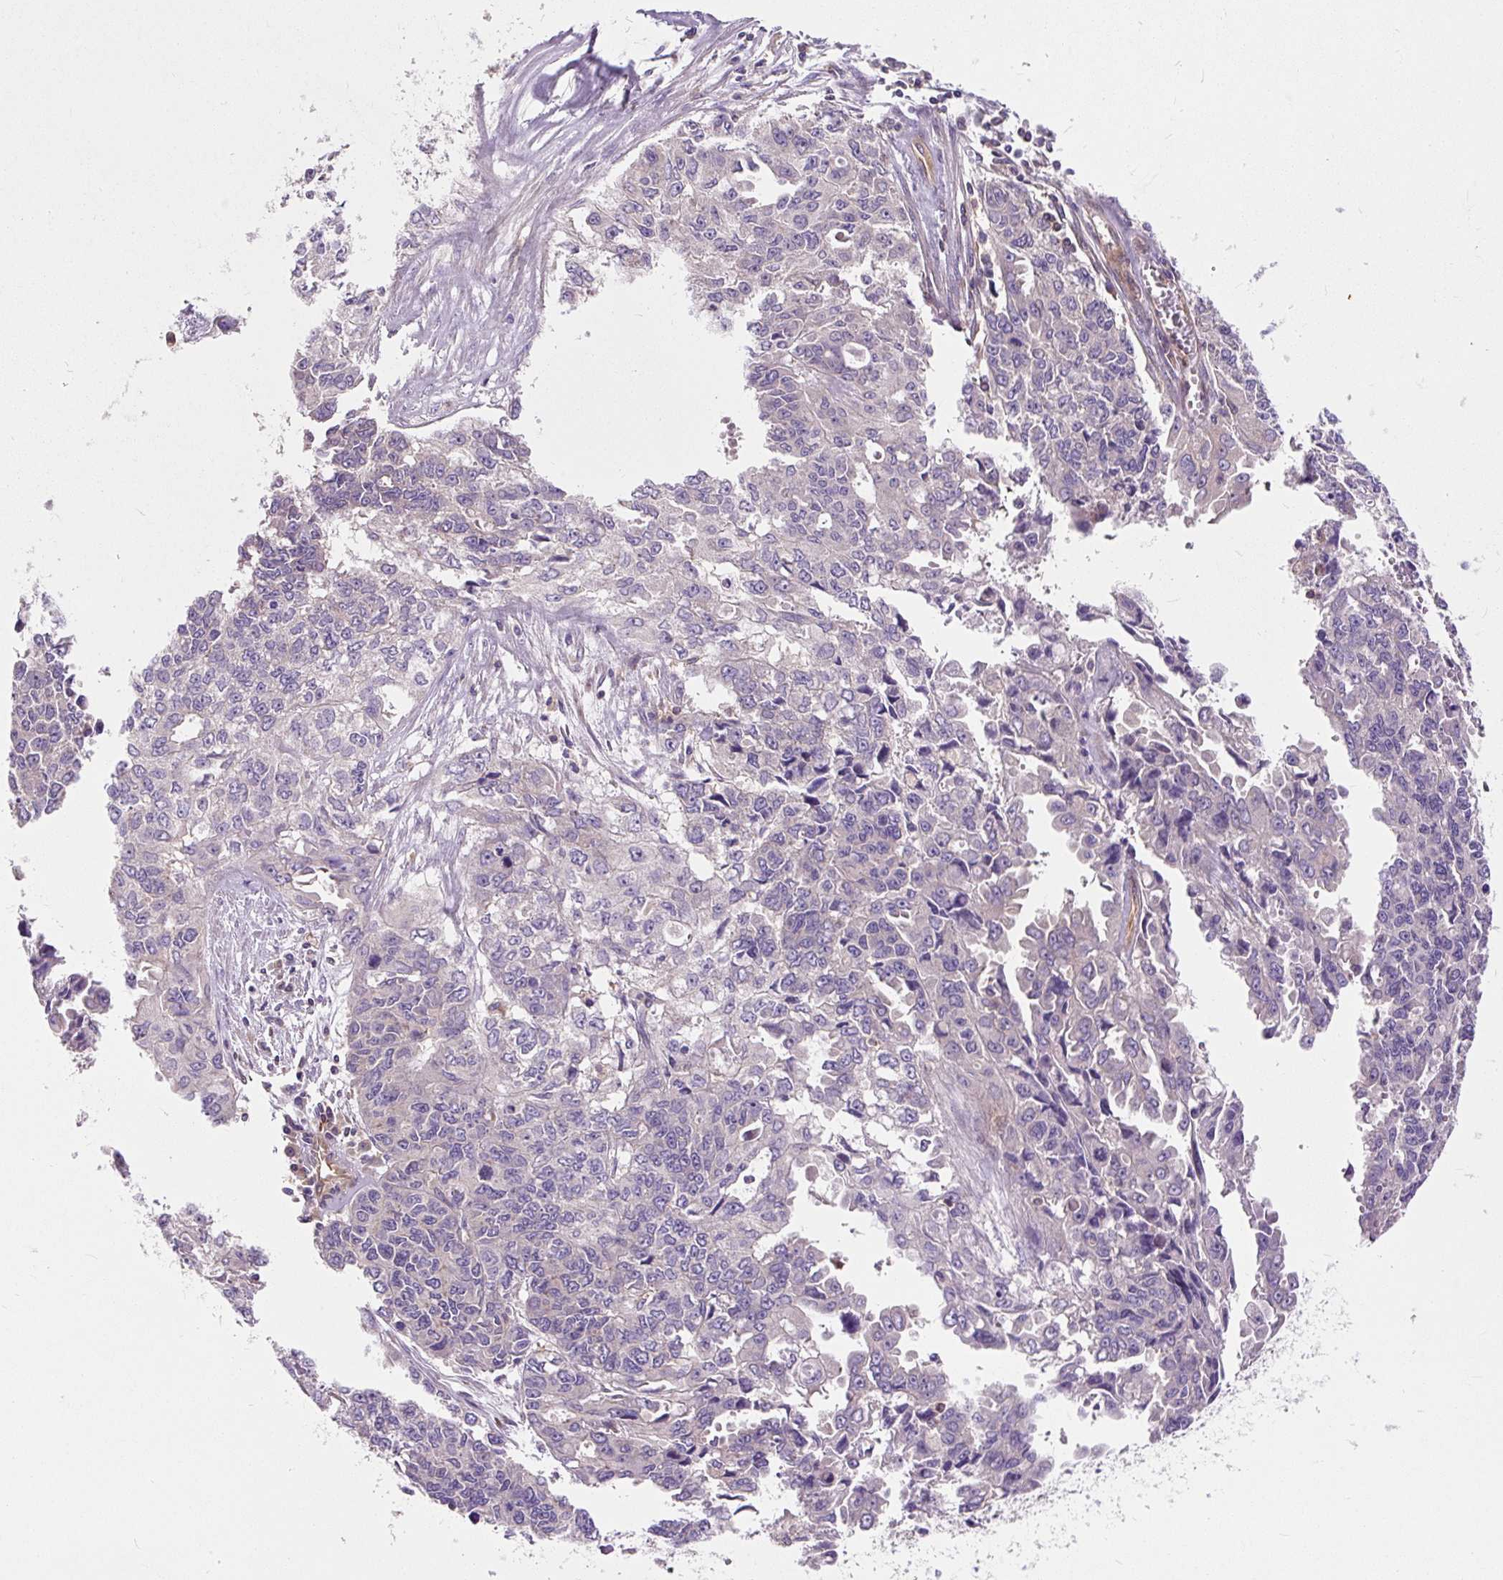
{"staining": {"intensity": "negative", "quantity": "none", "location": "none"}, "tissue": "endometrial cancer", "cell_type": "Tumor cells", "image_type": "cancer", "snomed": [{"axis": "morphology", "description": "Adenocarcinoma, NOS"}, {"axis": "topography", "description": "Uterus"}], "caption": "There is no significant staining in tumor cells of endometrial cancer (adenocarcinoma).", "gene": "PCDHGB3", "patient": {"sex": "female", "age": 79}}